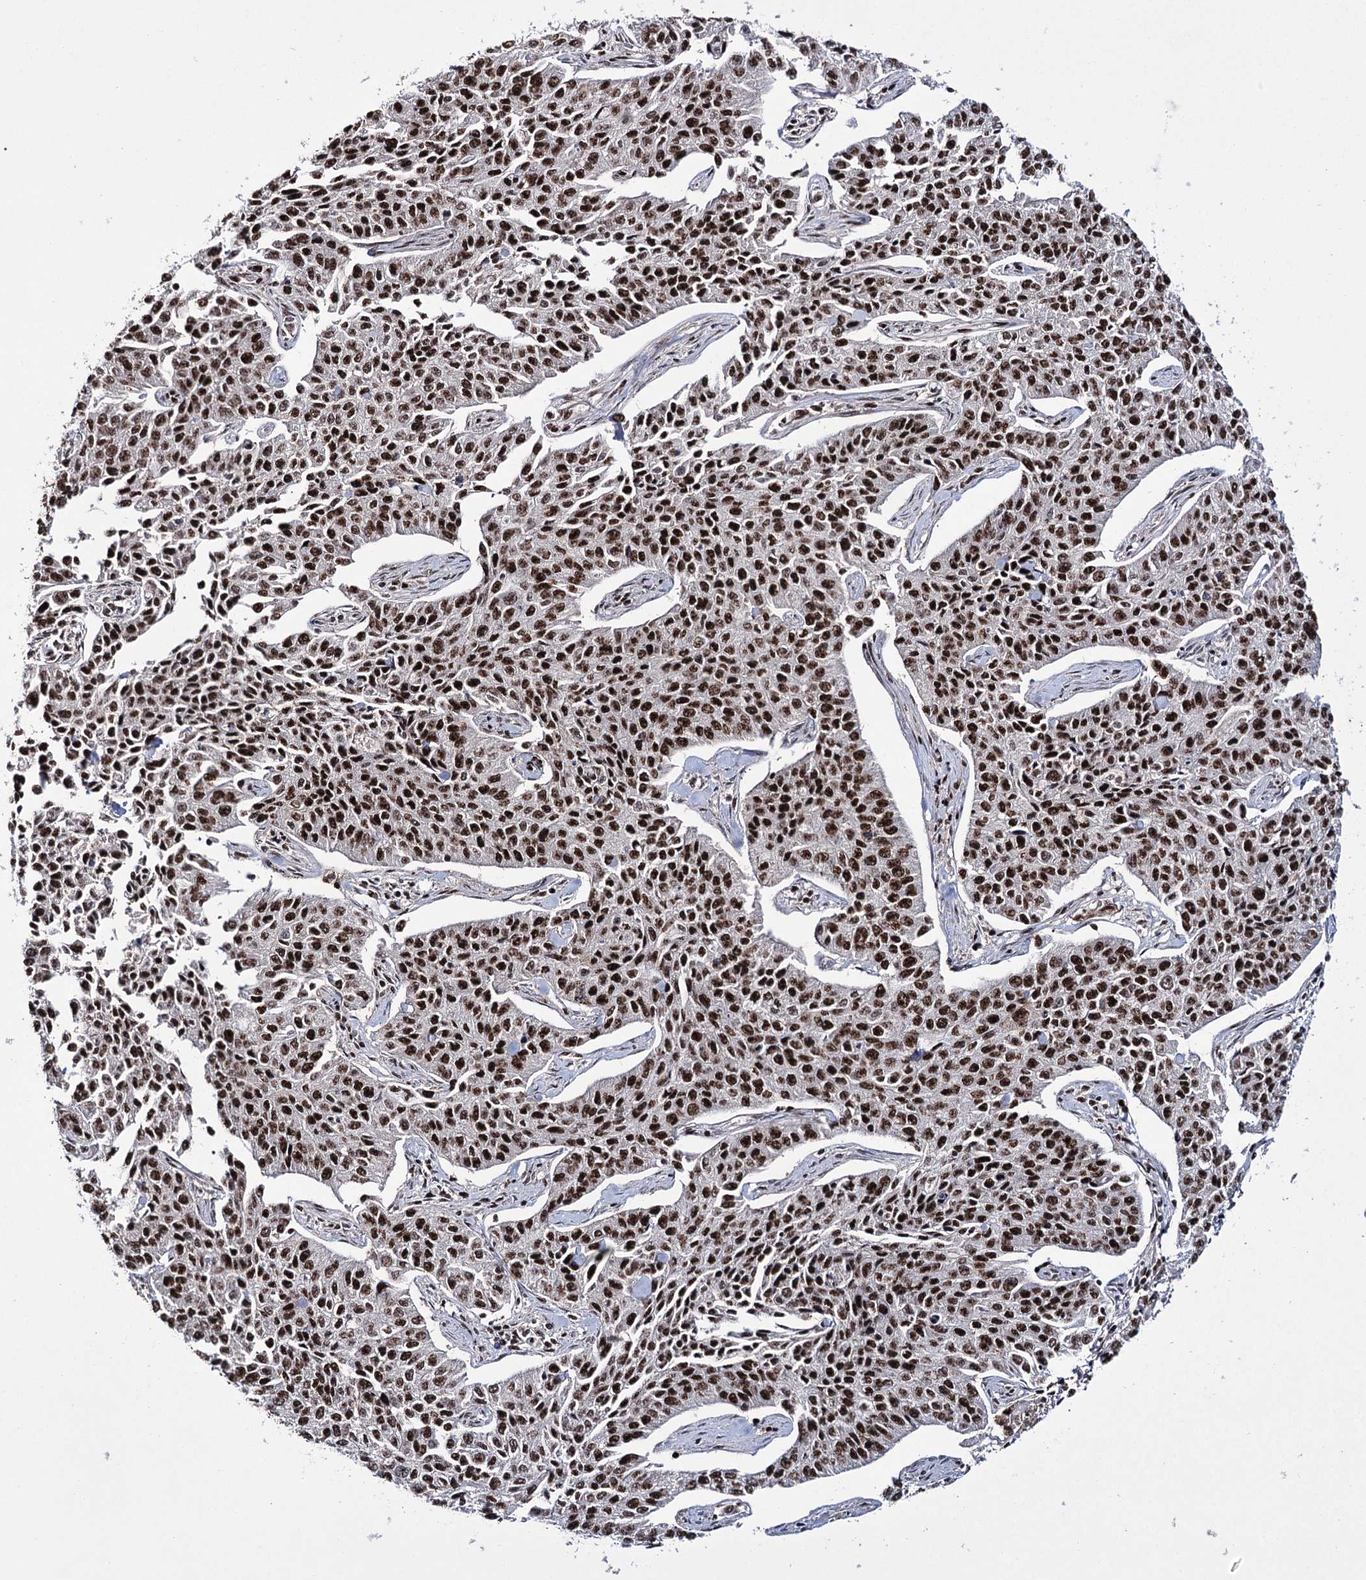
{"staining": {"intensity": "strong", "quantity": ">75%", "location": "nuclear"}, "tissue": "cervical cancer", "cell_type": "Tumor cells", "image_type": "cancer", "snomed": [{"axis": "morphology", "description": "Squamous cell carcinoma, NOS"}, {"axis": "topography", "description": "Cervix"}], "caption": "Protein analysis of cervical cancer (squamous cell carcinoma) tissue demonstrates strong nuclear staining in about >75% of tumor cells. (Stains: DAB (3,3'-diaminobenzidine) in brown, nuclei in blue, Microscopy: brightfield microscopy at high magnification).", "gene": "PRPF40A", "patient": {"sex": "female", "age": 35}}